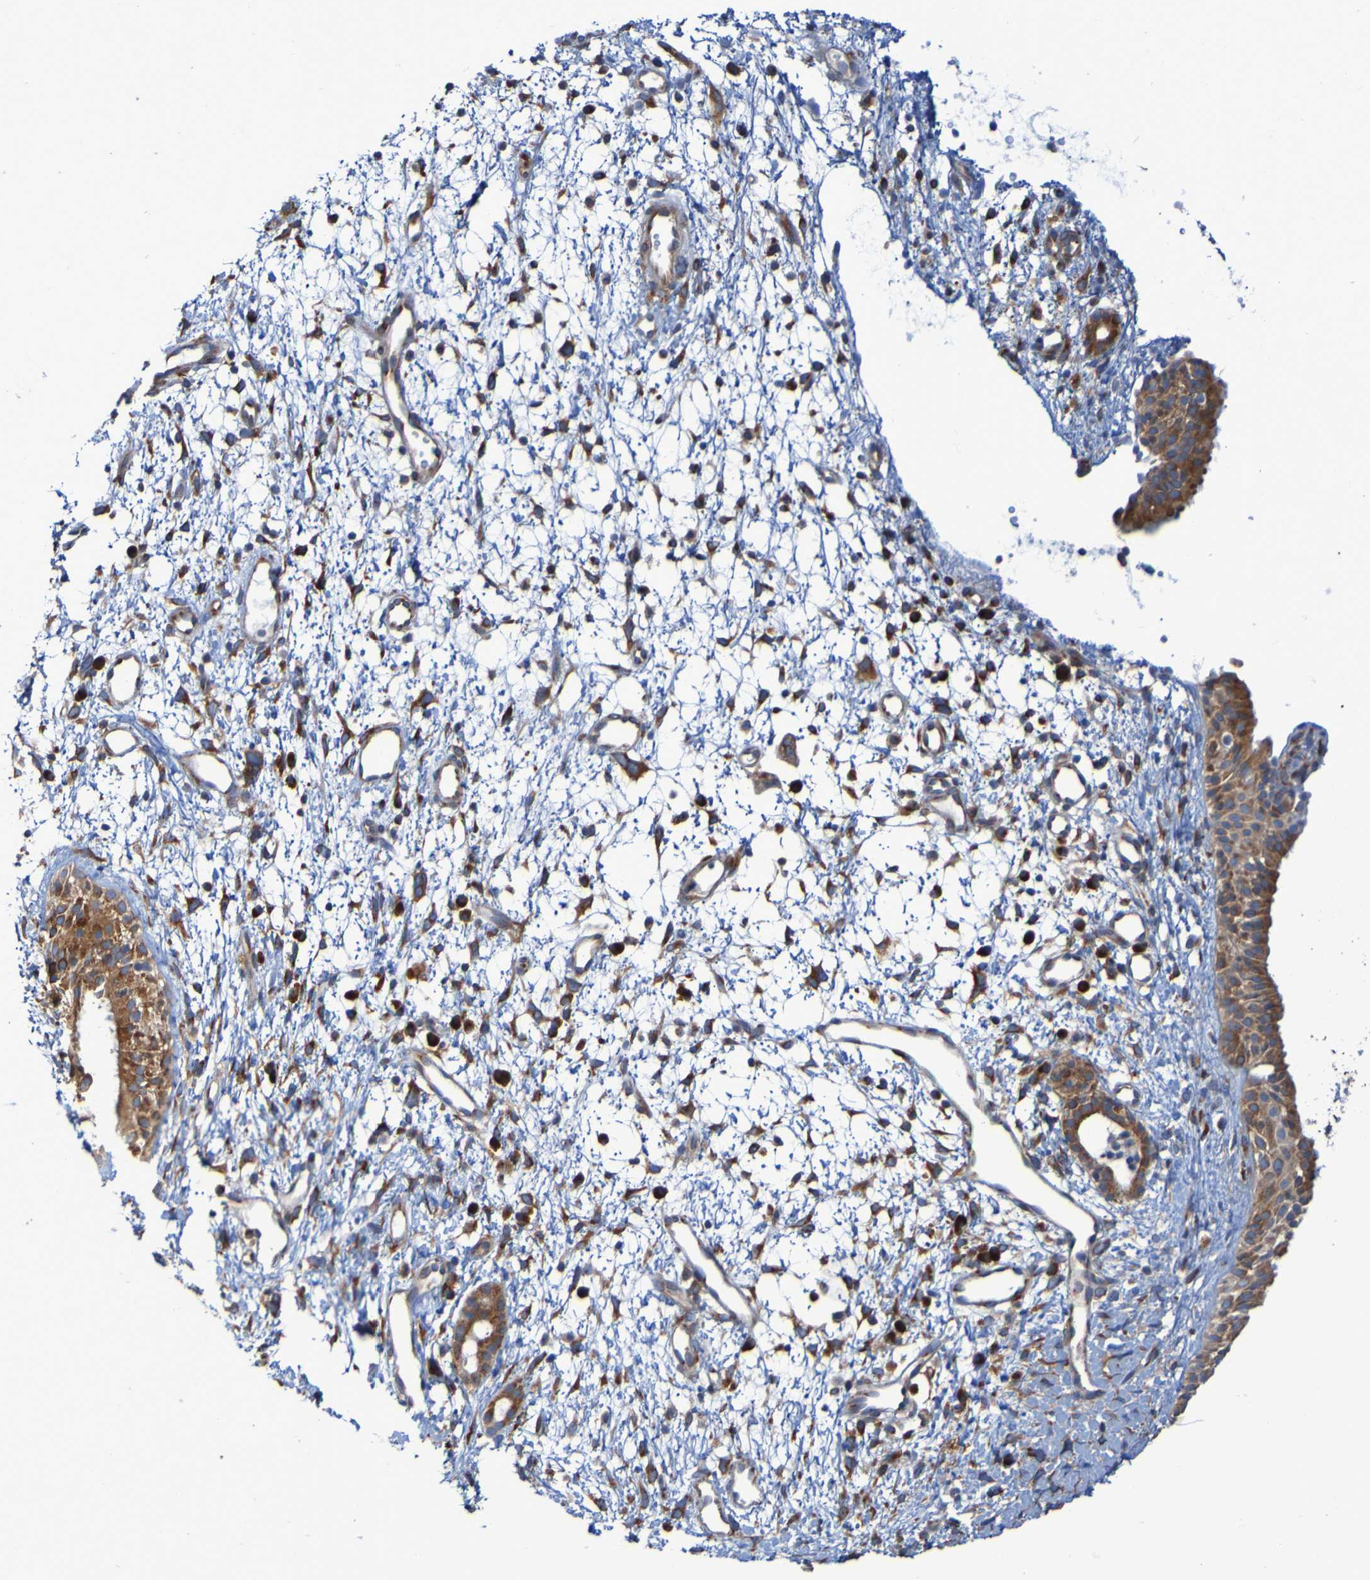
{"staining": {"intensity": "moderate", "quantity": ">75%", "location": "cytoplasmic/membranous"}, "tissue": "nasopharynx", "cell_type": "Respiratory epithelial cells", "image_type": "normal", "snomed": [{"axis": "morphology", "description": "Normal tissue, NOS"}, {"axis": "topography", "description": "Nasopharynx"}], "caption": "This histopathology image reveals immunohistochemistry (IHC) staining of normal nasopharynx, with medium moderate cytoplasmic/membranous positivity in about >75% of respiratory epithelial cells.", "gene": "FKBP3", "patient": {"sex": "male", "age": 22}}